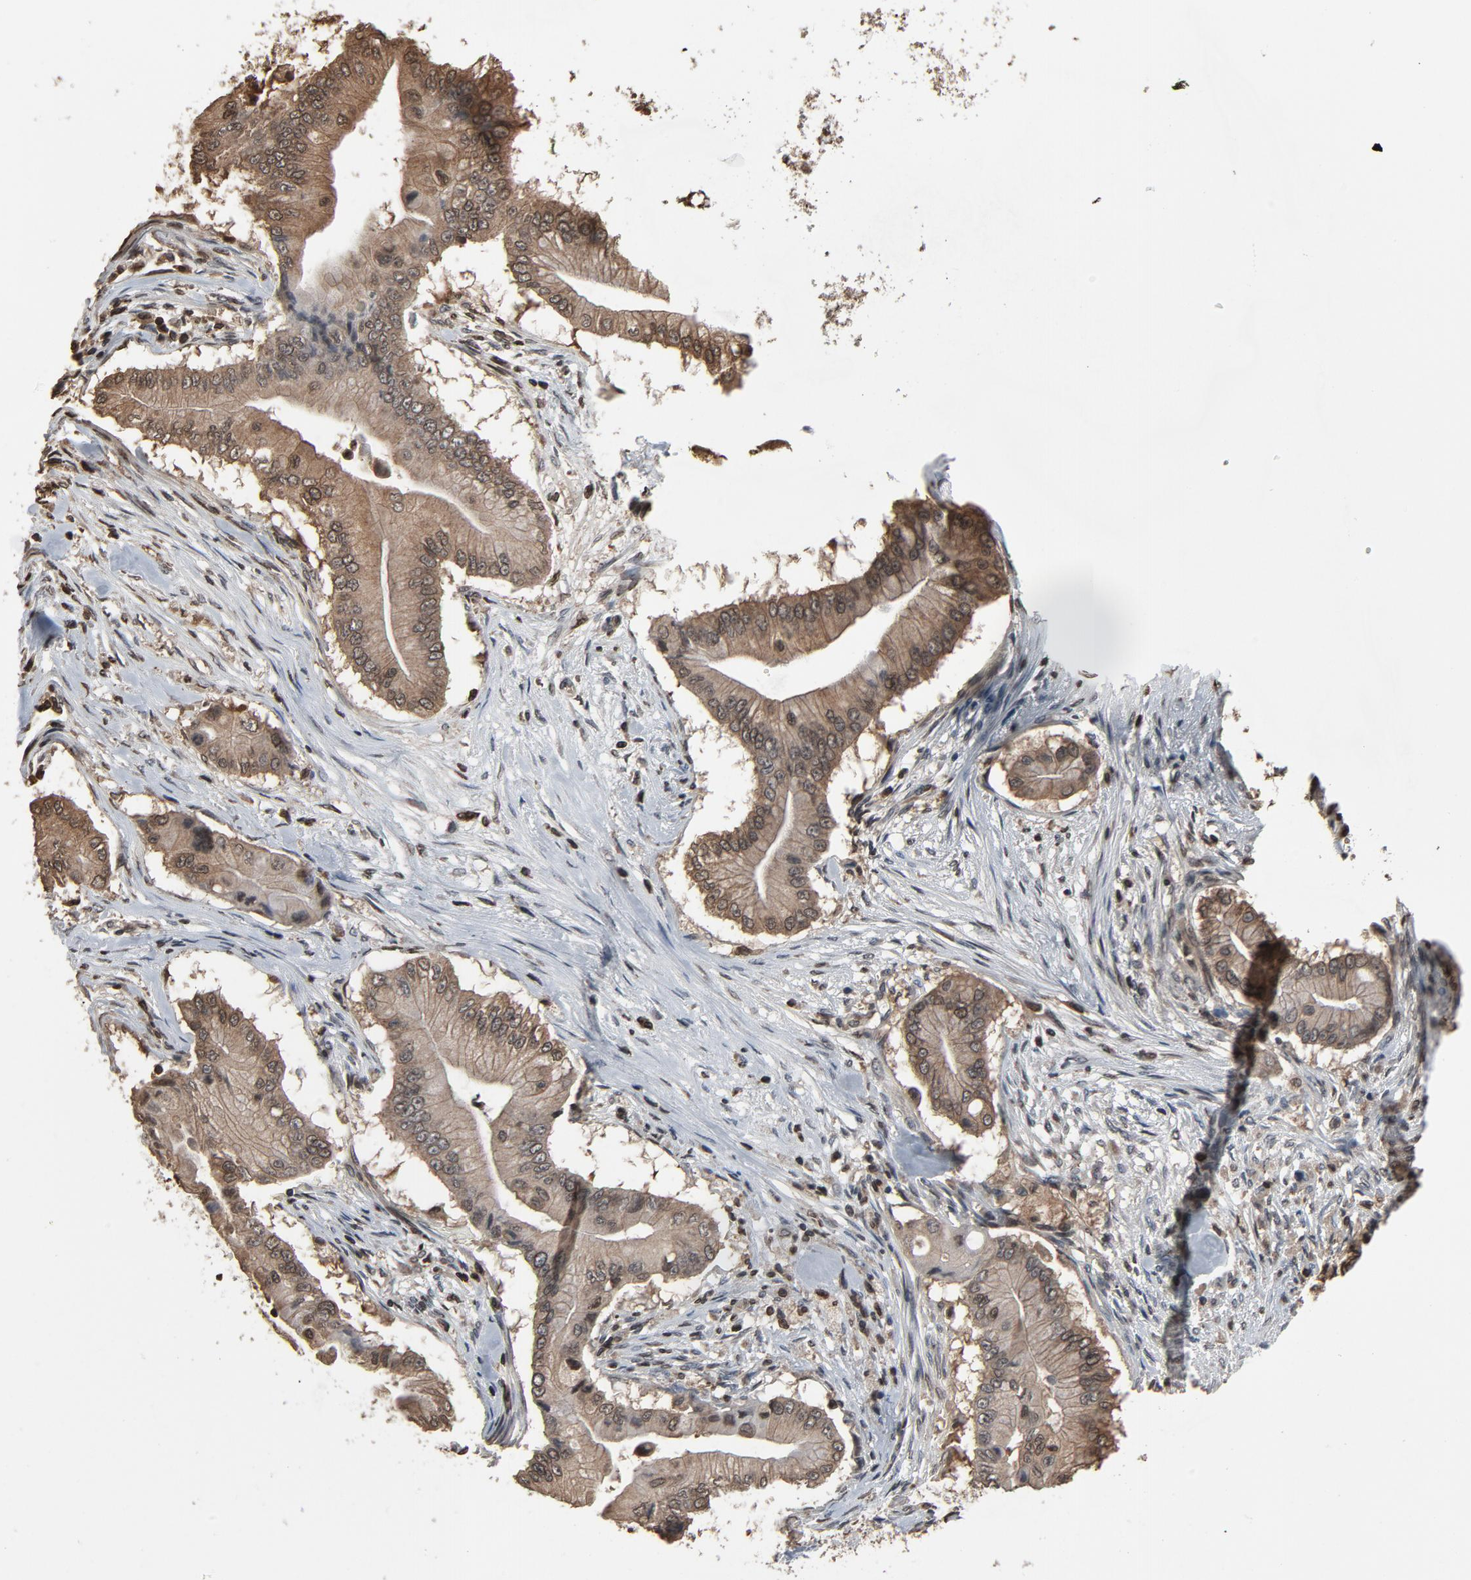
{"staining": {"intensity": "weak", "quantity": ">75%", "location": "cytoplasmic/membranous,nuclear"}, "tissue": "pancreatic cancer", "cell_type": "Tumor cells", "image_type": "cancer", "snomed": [{"axis": "morphology", "description": "Adenocarcinoma, NOS"}, {"axis": "topography", "description": "Pancreas"}], "caption": "Pancreatic adenocarcinoma stained with DAB (3,3'-diaminobenzidine) immunohistochemistry exhibits low levels of weak cytoplasmic/membranous and nuclear staining in about >75% of tumor cells.", "gene": "UBE2D1", "patient": {"sex": "male", "age": 62}}